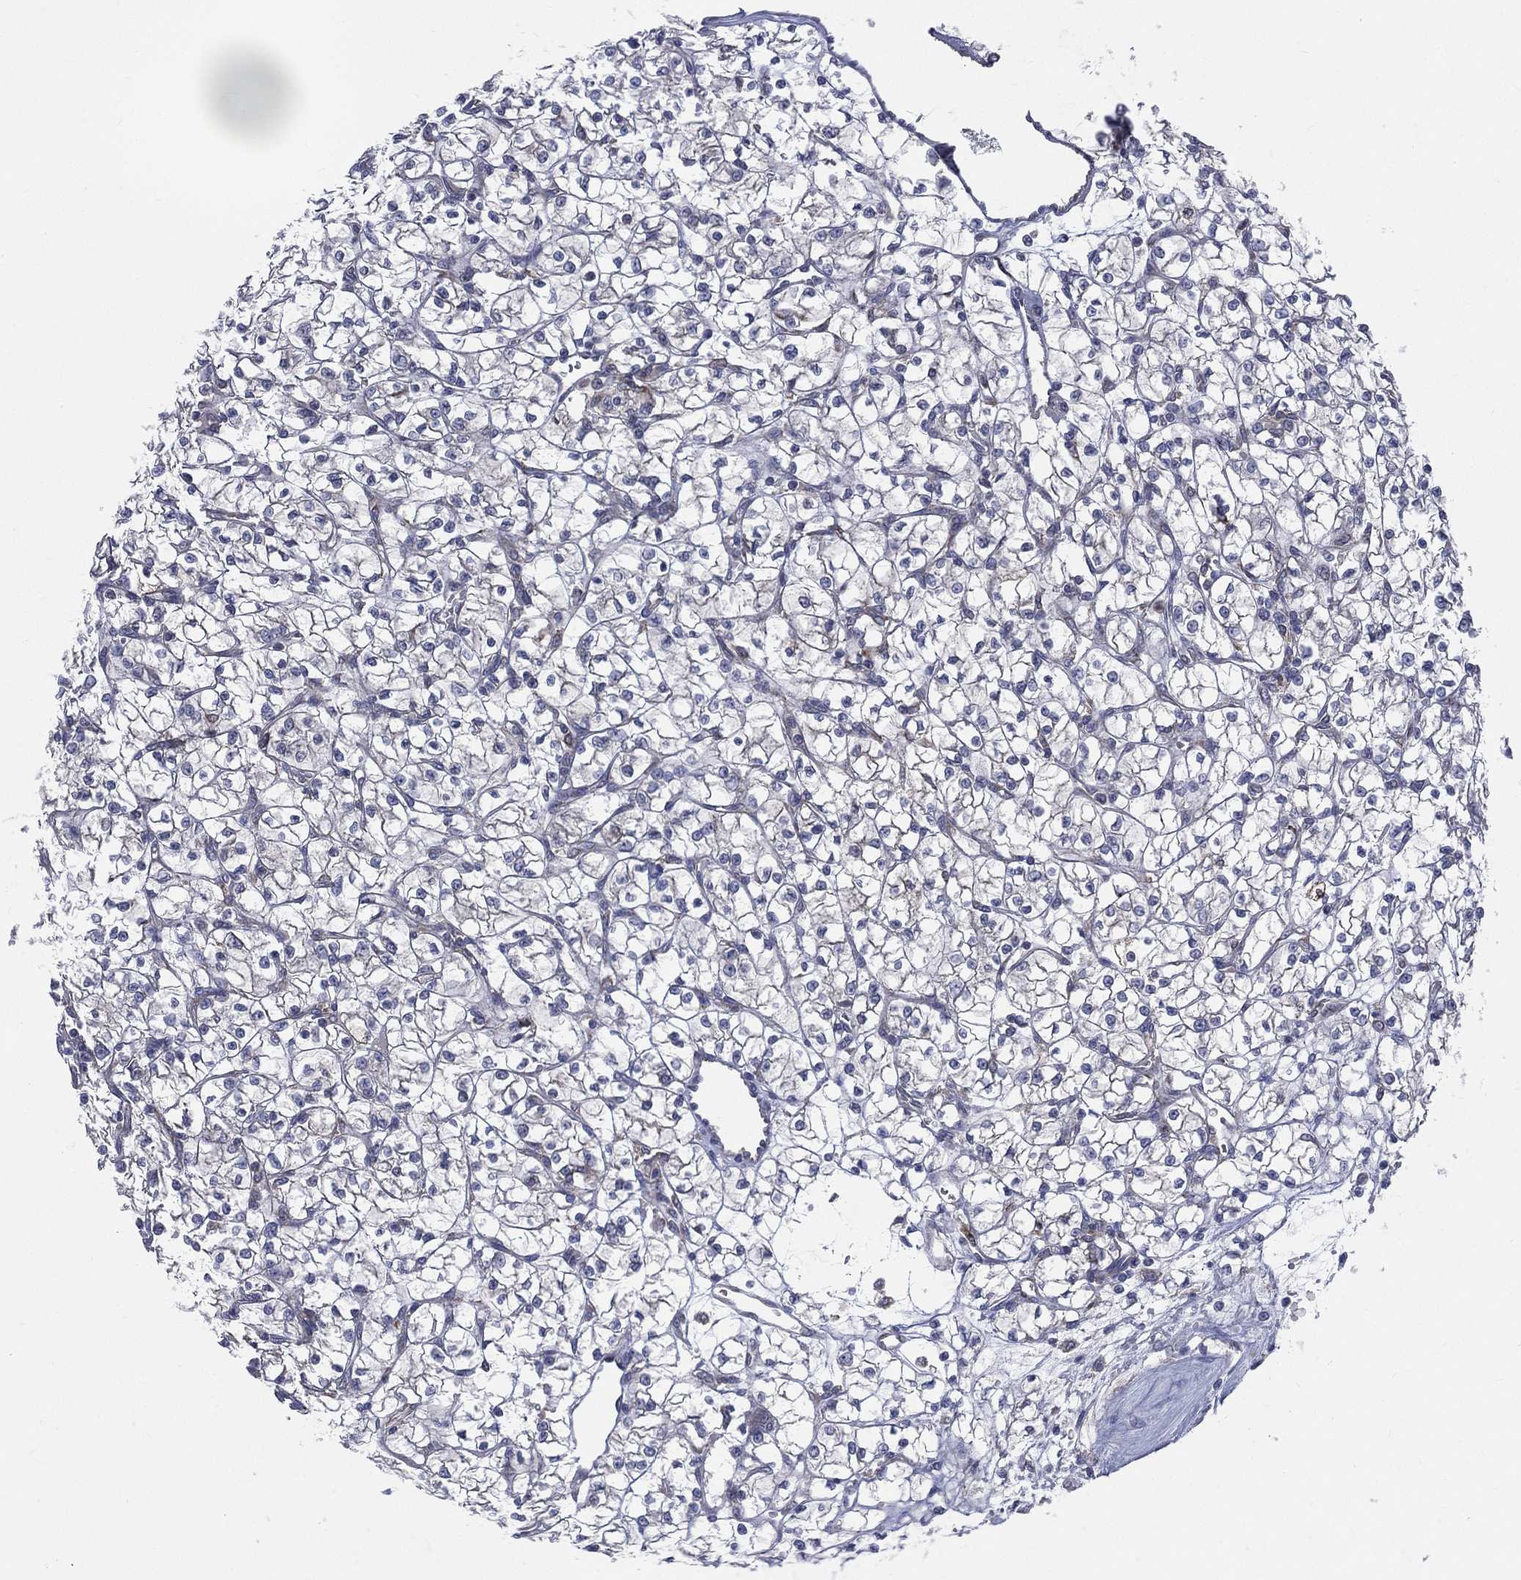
{"staining": {"intensity": "negative", "quantity": "none", "location": "none"}, "tissue": "renal cancer", "cell_type": "Tumor cells", "image_type": "cancer", "snomed": [{"axis": "morphology", "description": "Adenocarcinoma, NOS"}, {"axis": "topography", "description": "Kidney"}], "caption": "IHC micrograph of human renal adenocarcinoma stained for a protein (brown), which shows no staining in tumor cells.", "gene": "CCDC159", "patient": {"sex": "female", "age": 64}}